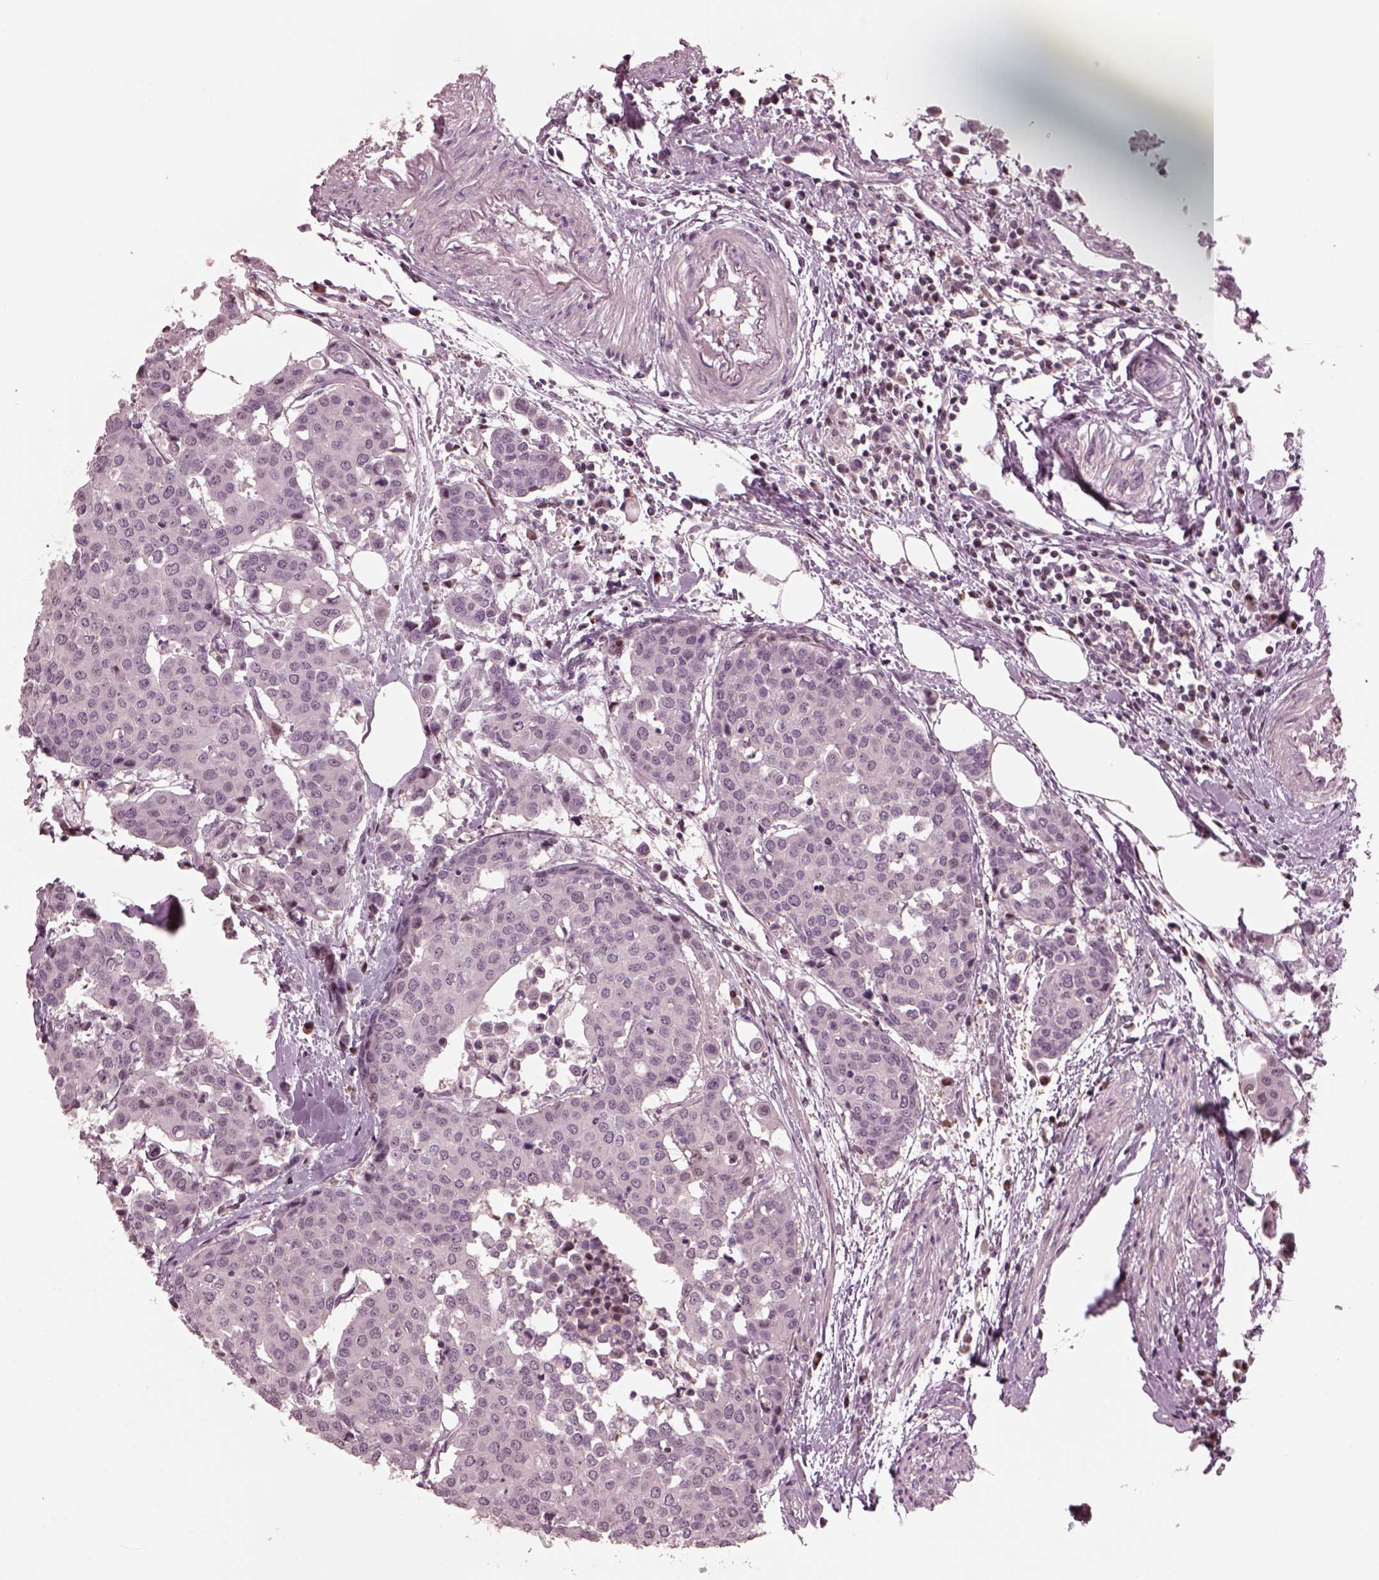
{"staining": {"intensity": "negative", "quantity": "none", "location": "none"}, "tissue": "carcinoid", "cell_type": "Tumor cells", "image_type": "cancer", "snomed": [{"axis": "morphology", "description": "Carcinoid, malignant, NOS"}, {"axis": "topography", "description": "Colon"}], "caption": "Tumor cells are negative for protein expression in human carcinoid.", "gene": "BFSP1", "patient": {"sex": "male", "age": 81}}